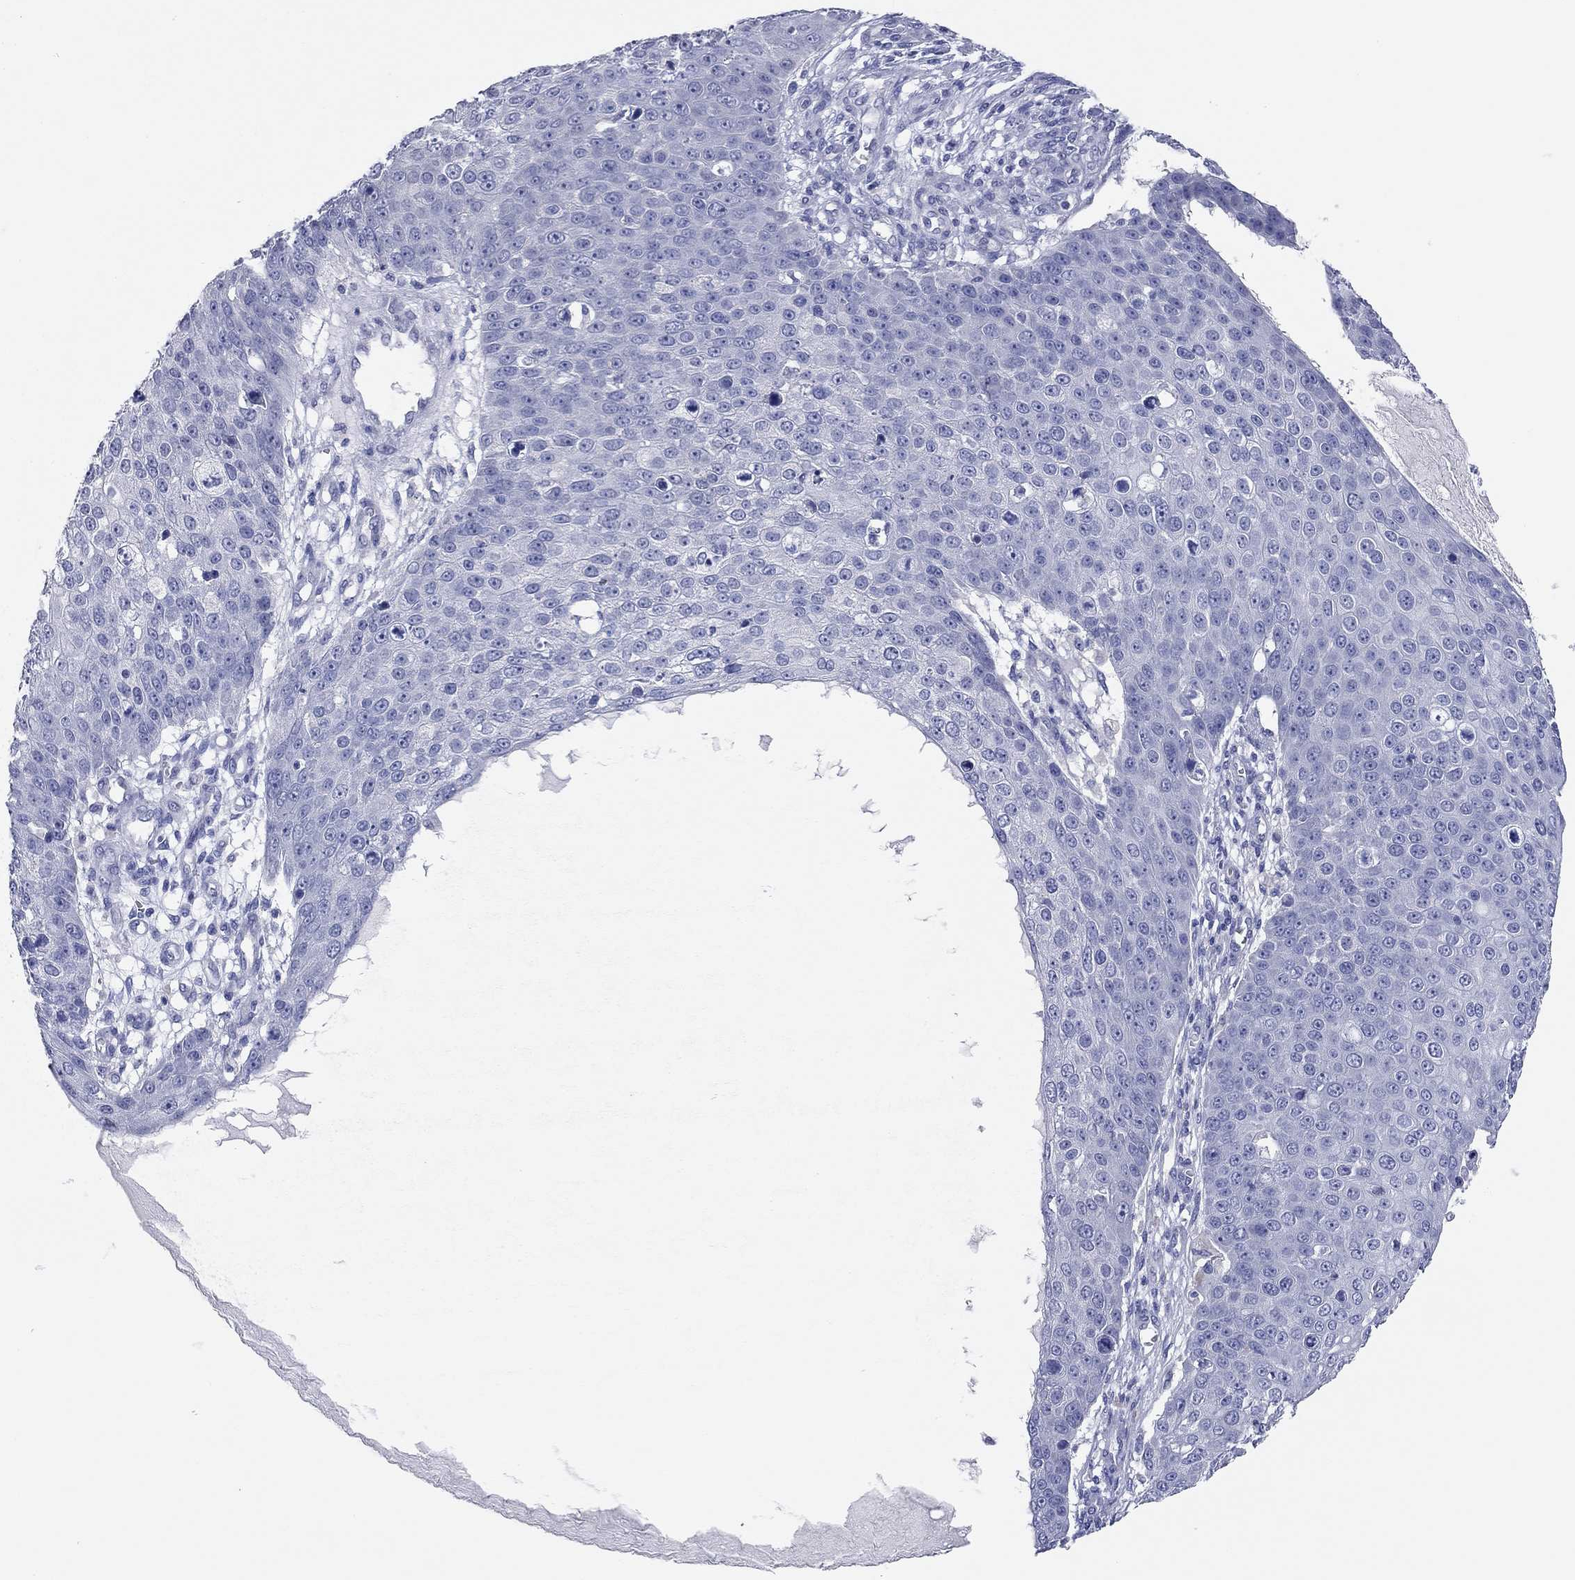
{"staining": {"intensity": "negative", "quantity": "none", "location": "none"}, "tissue": "skin cancer", "cell_type": "Tumor cells", "image_type": "cancer", "snomed": [{"axis": "morphology", "description": "Squamous cell carcinoma, NOS"}, {"axis": "topography", "description": "Skin"}], "caption": "Protein analysis of skin cancer displays no significant positivity in tumor cells. (Stains: DAB IHC with hematoxylin counter stain, Microscopy: brightfield microscopy at high magnification).", "gene": "TMEM221", "patient": {"sex": "male", "age": 71}}